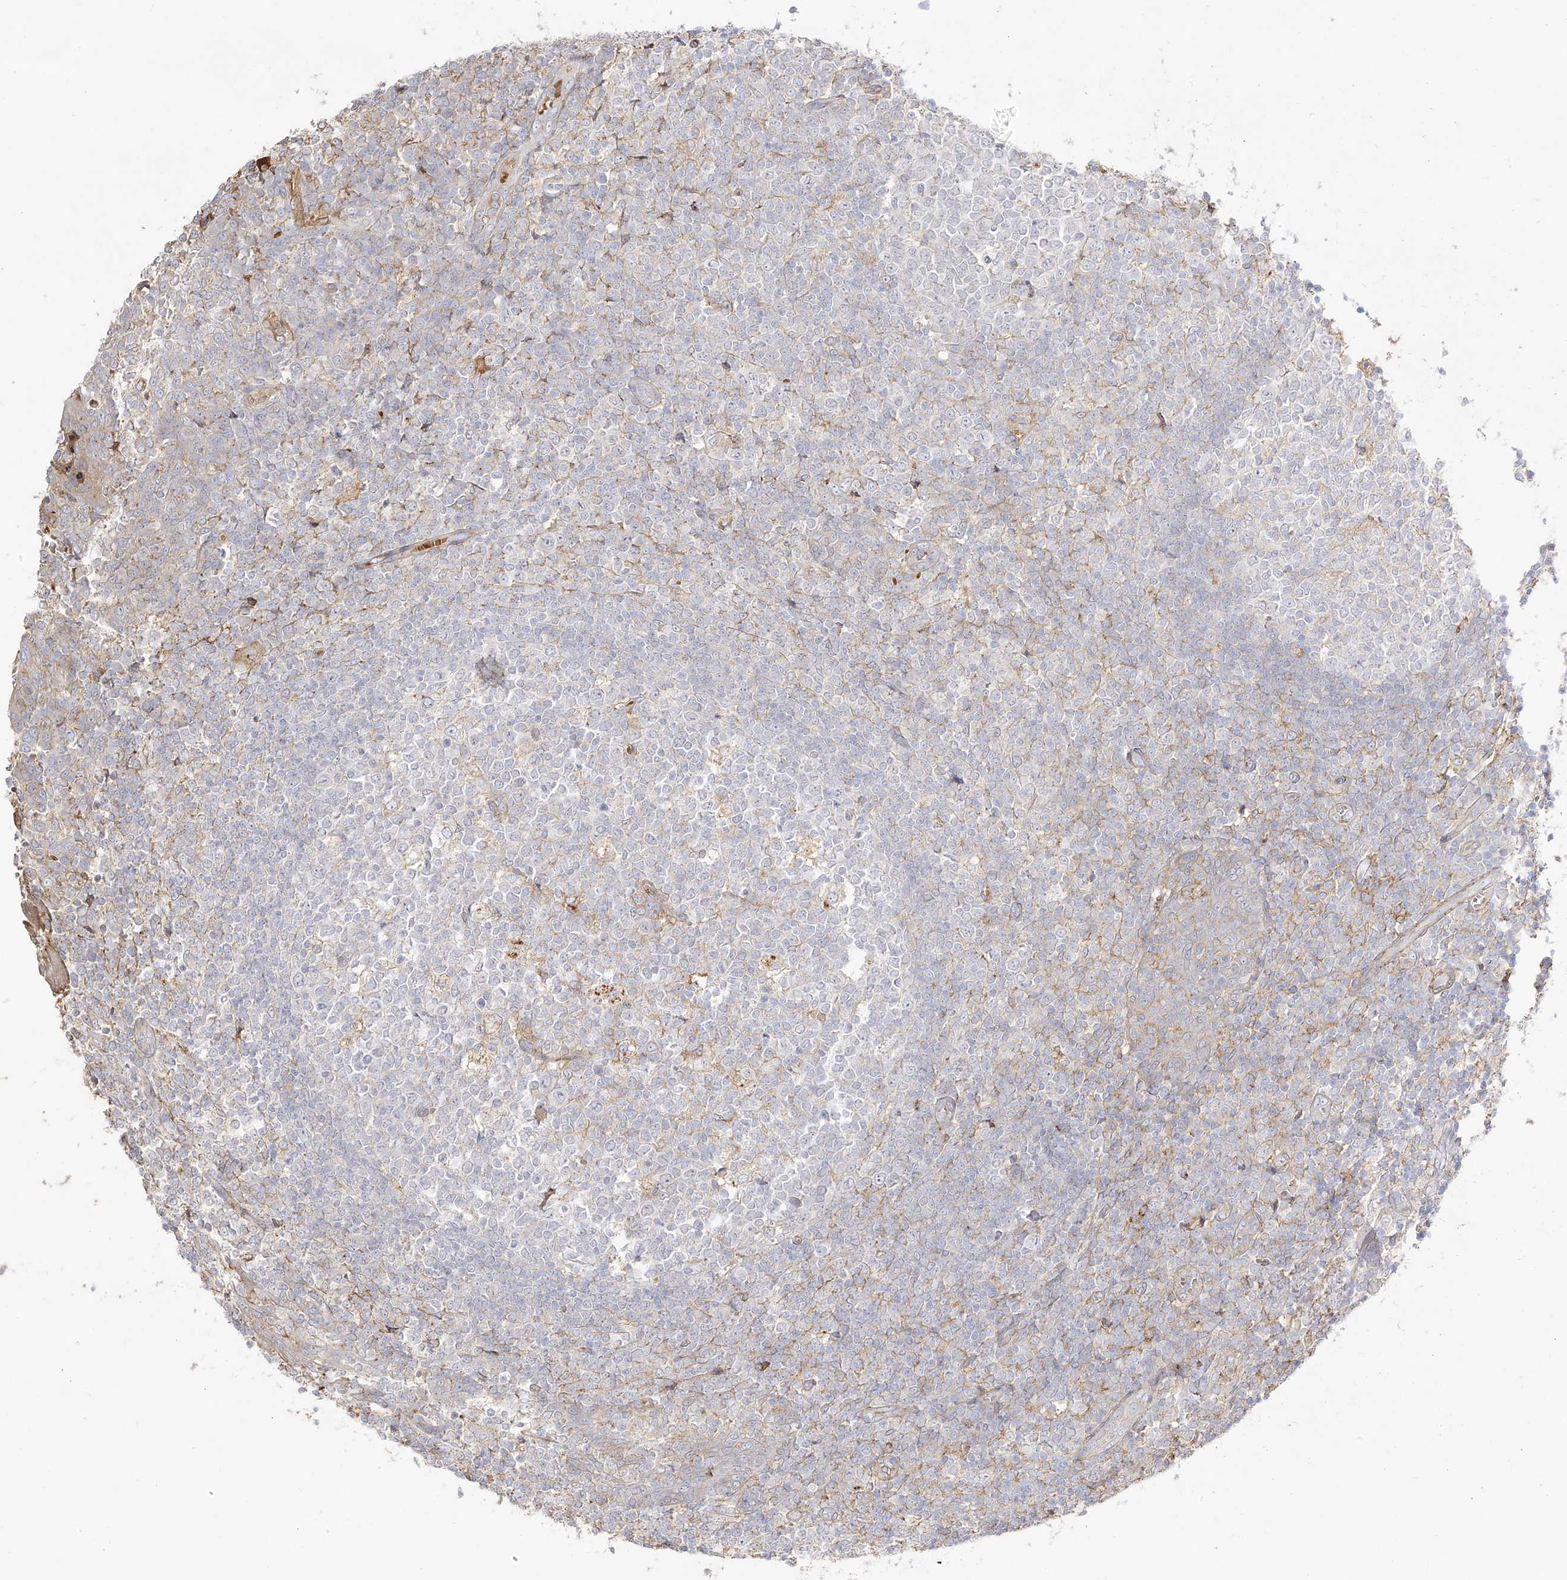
{"staining": {"intensity": "negative", "quantity": "none", "location": "none"}, "tissue": "tonsil", "cell_type": "Germinal center cells", "image_type": "normal", "snomed": [{"axis": "morphology", "description": "Normal tissue, NOS"}, {"axis": "topography", "description": "Tonsil"}], "caption": "Immunohistochemistry photomicrograph of benign tonsil: tonsil stained with DAB displays no significant protein expression in germinal center cells. (DAB (3,3'-diaminobenzidine) immunohistochemistry, high magnification).", "gene": "ZGRF1", "patient": {"sex": "female", "age": 19}}